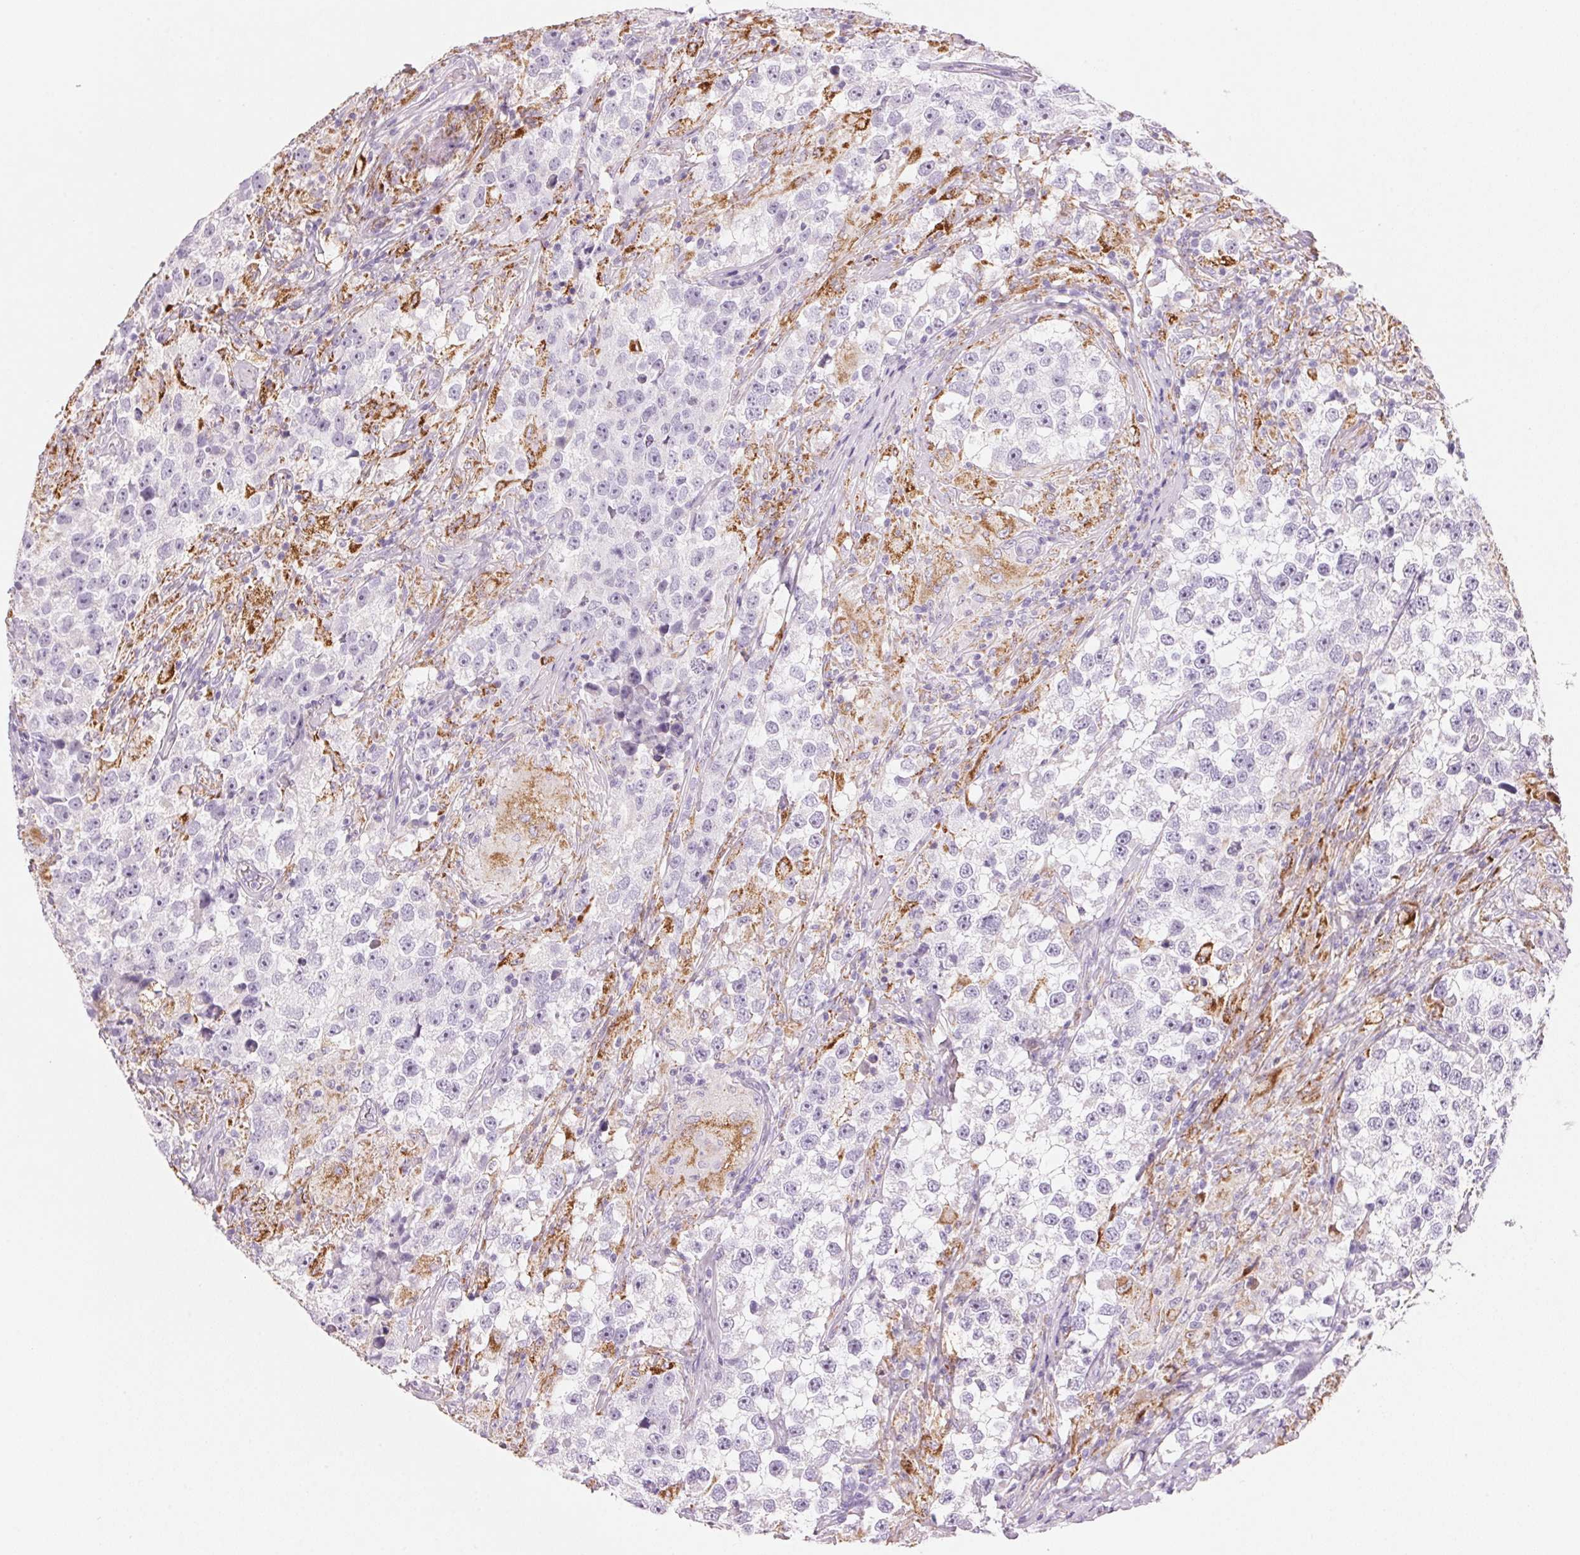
{"staining": {"intensity": "negative", "quantity": "none", "location": "none"}, "tissue": "testis cancer", "cell_type": "Tumor cells", "image_type": "cancer", "snomed": [{"axis": "morphology", "description": "Seminoma, NOS"}, {"axis": "topography", "description": "Testis"}], "caption": "Immunohistochemistry (IHC) histopathology image of testis cancer (seminoma) stained for a protein (brown), which shows no staining in tumor cells.", "gene": "CYP11B1", "patient": {"sex": "male", "age": 46}}